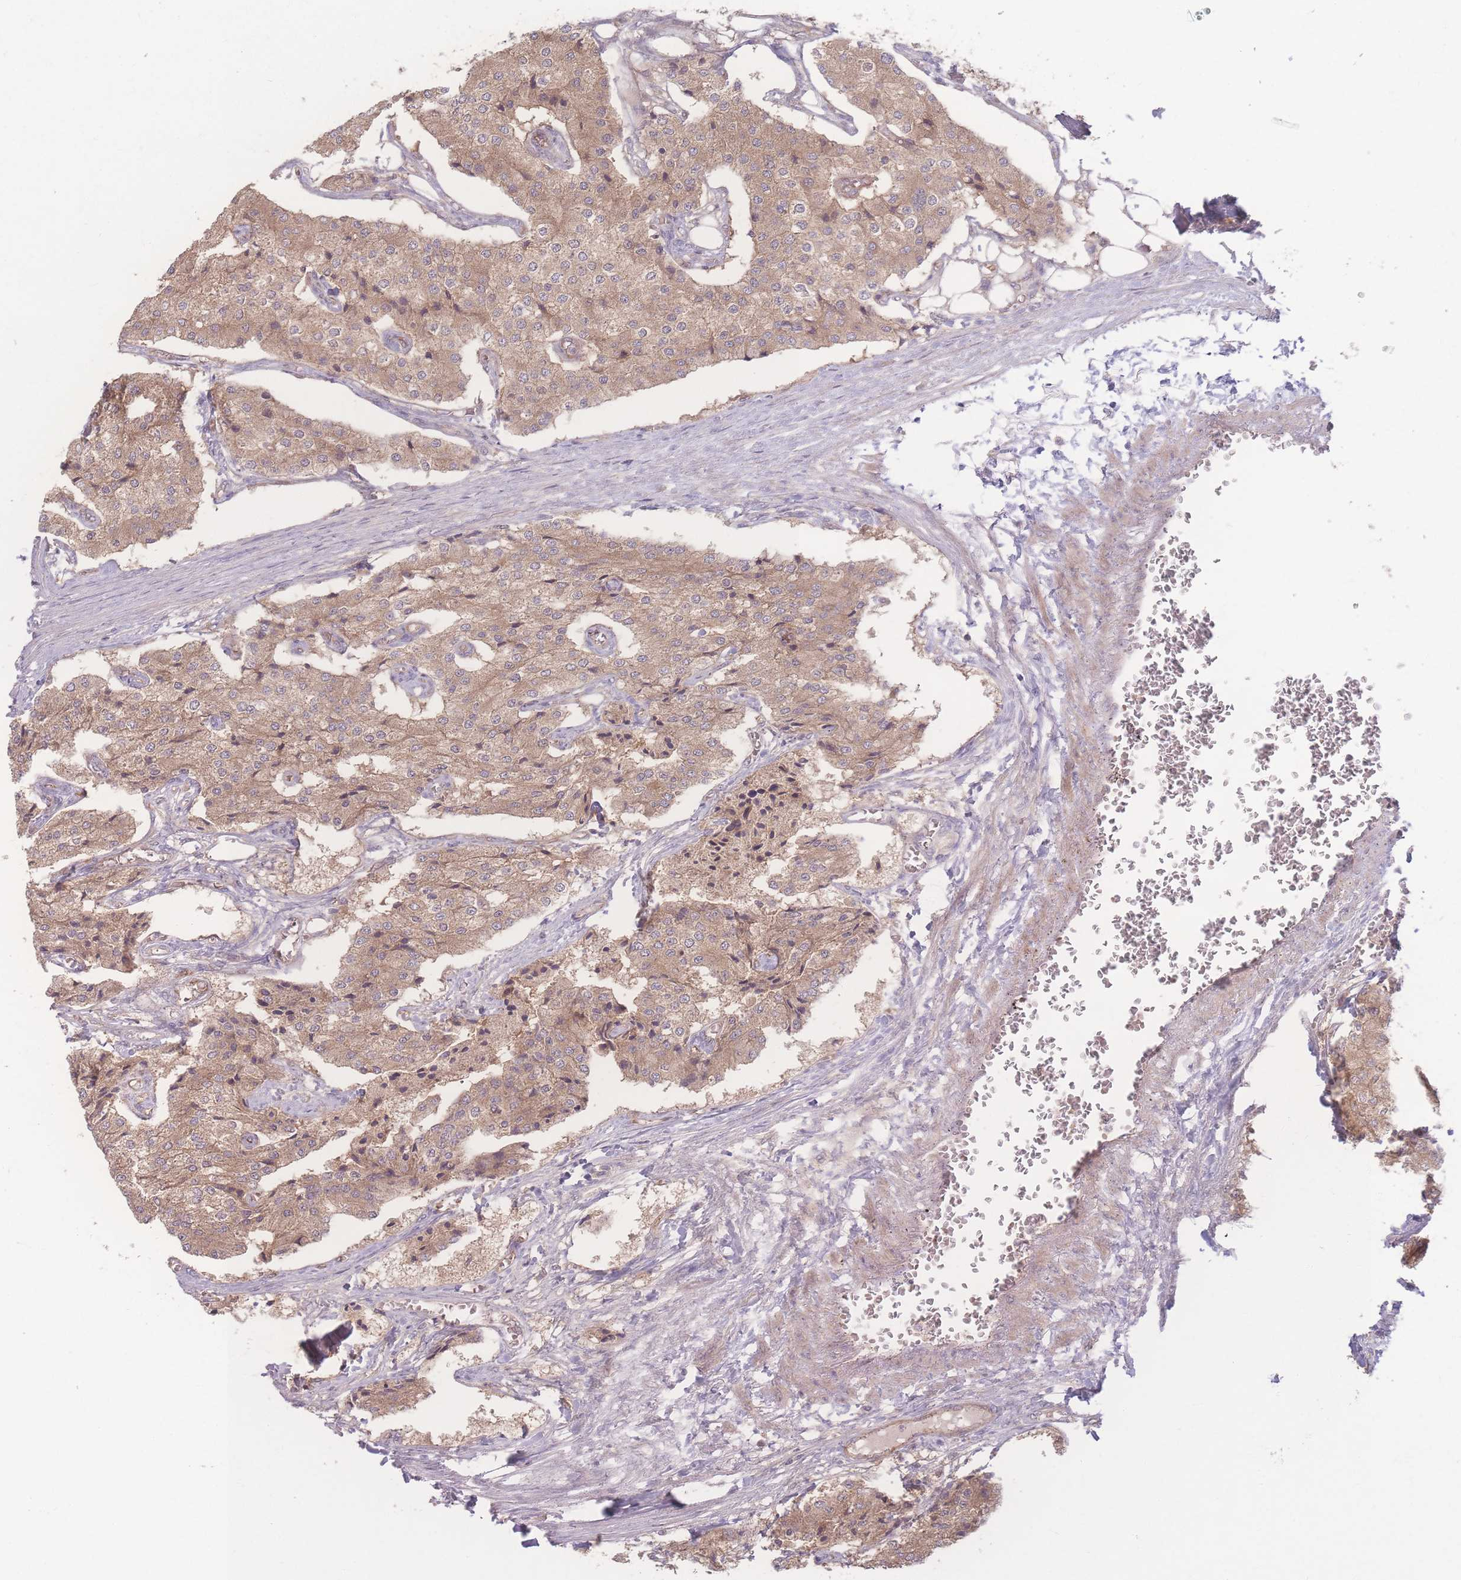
{"staining": {"intensity": "moderate", "quantity": ">75%", "location": "cytoplasmic/membranous"}, "tissue": "carcinoid", "cell_type": "Tumor cells", "image_type": "cancer", "snomed": [{"axis": "morphology", "description": "Carcinoid, malignant, NOS"}, {"axis": "topography", "description": "Colon"}], "caption": "Protein expression analysis of human malignant carcinoid reveals moderate cytoplasmic/membranous expression in about >75% of tumor cells.", "gene": "INSR", "patient": {"sex": "female", "age": 52}}